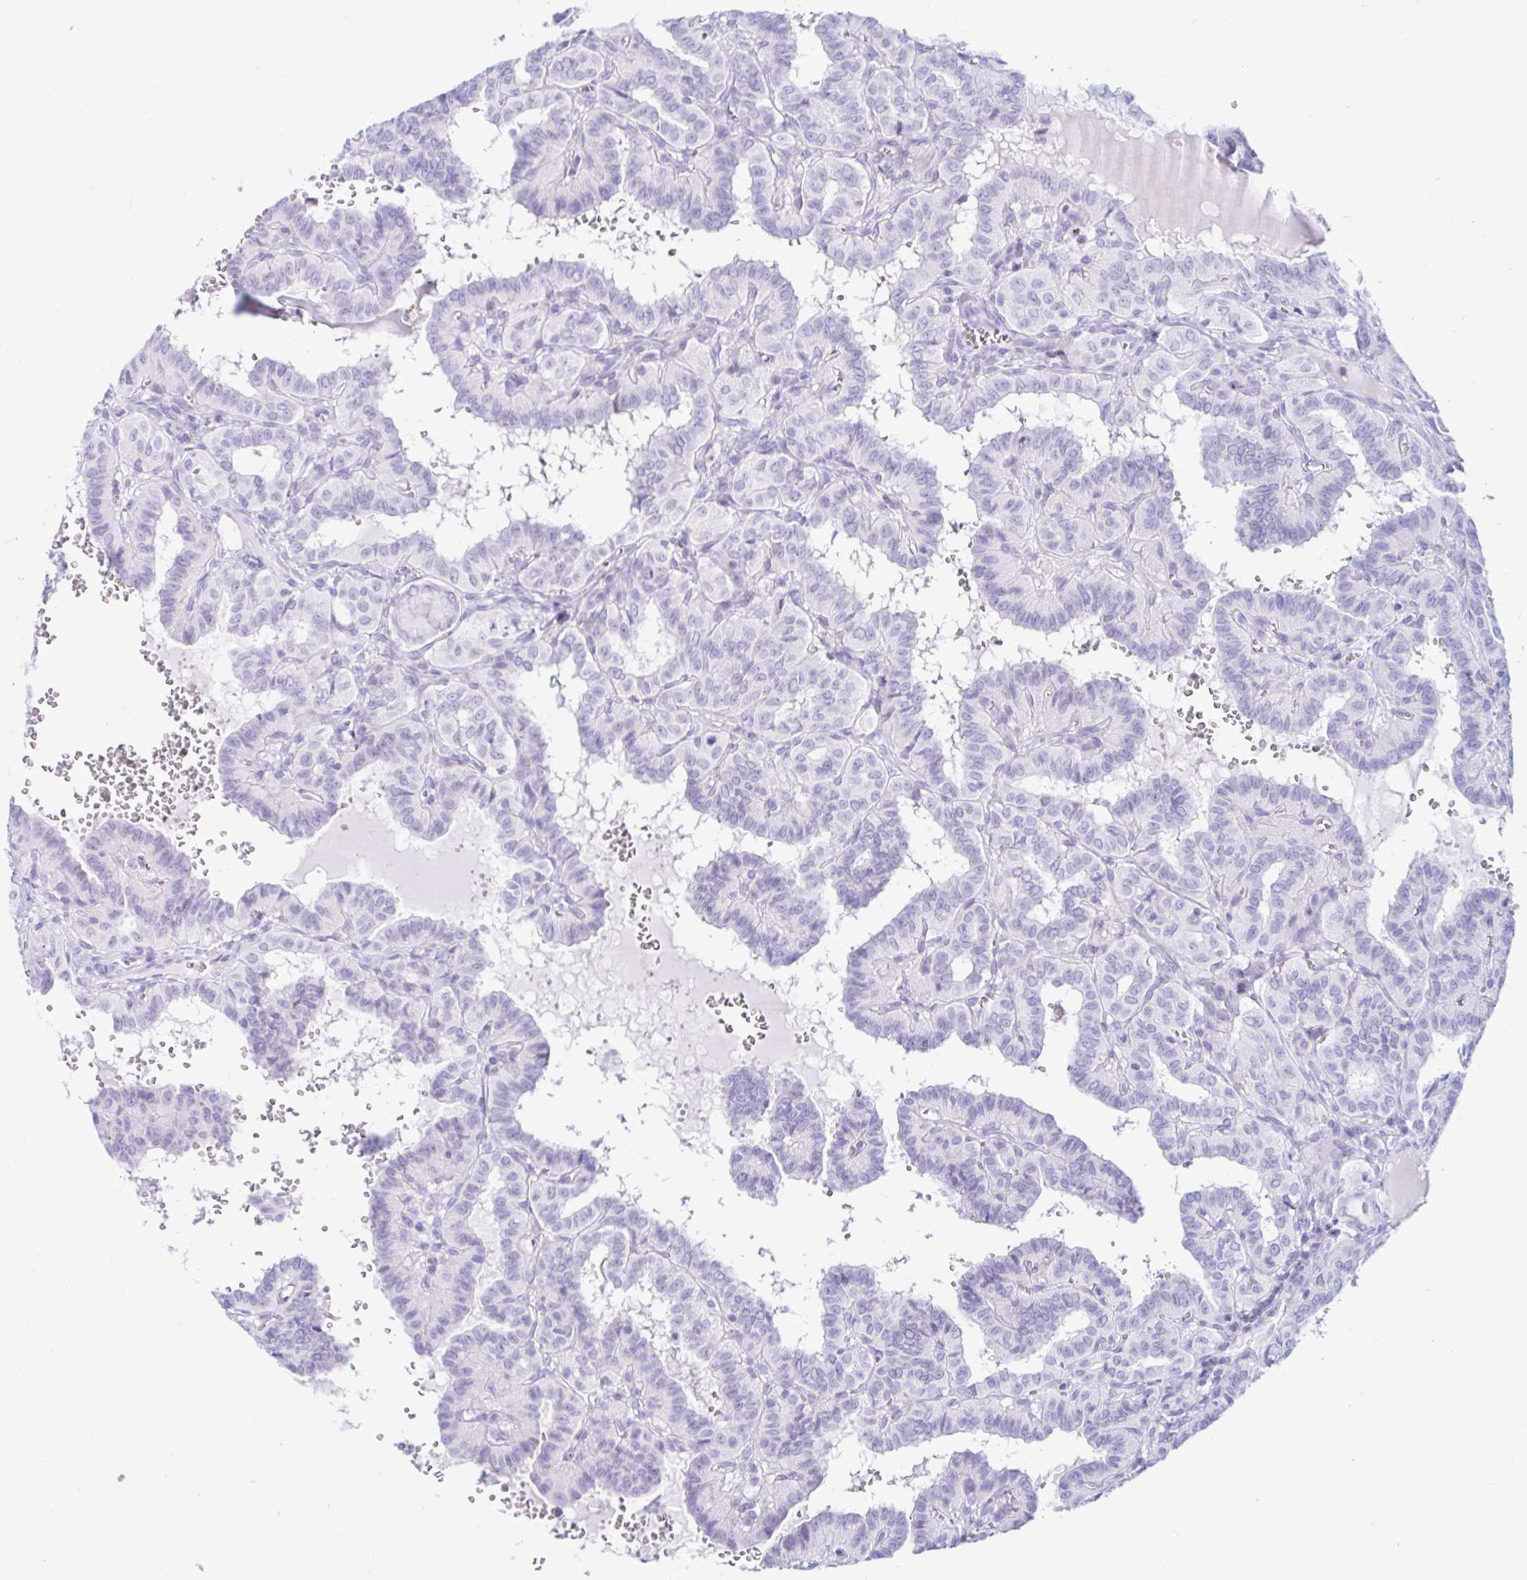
{"staining": {"intensity": "negative", "quantity": "none", "location": "none"}, "tissue": "thyroid cancer", "cell_type": "Tumor cells", "image_type": "cancer", "snomed": [{"axis": "morphology", "description": "Papillary adenocarcinoma, NOS"}, {"axis": "topography", "description": "Thyroid gland"}], "caption": "Human thyroid cancer stained for a protein using immunohistochemistry demonstrates no staining in tumor cells.", "gene": "BEST1", "patient": {"sex": "female", "age": 21}}